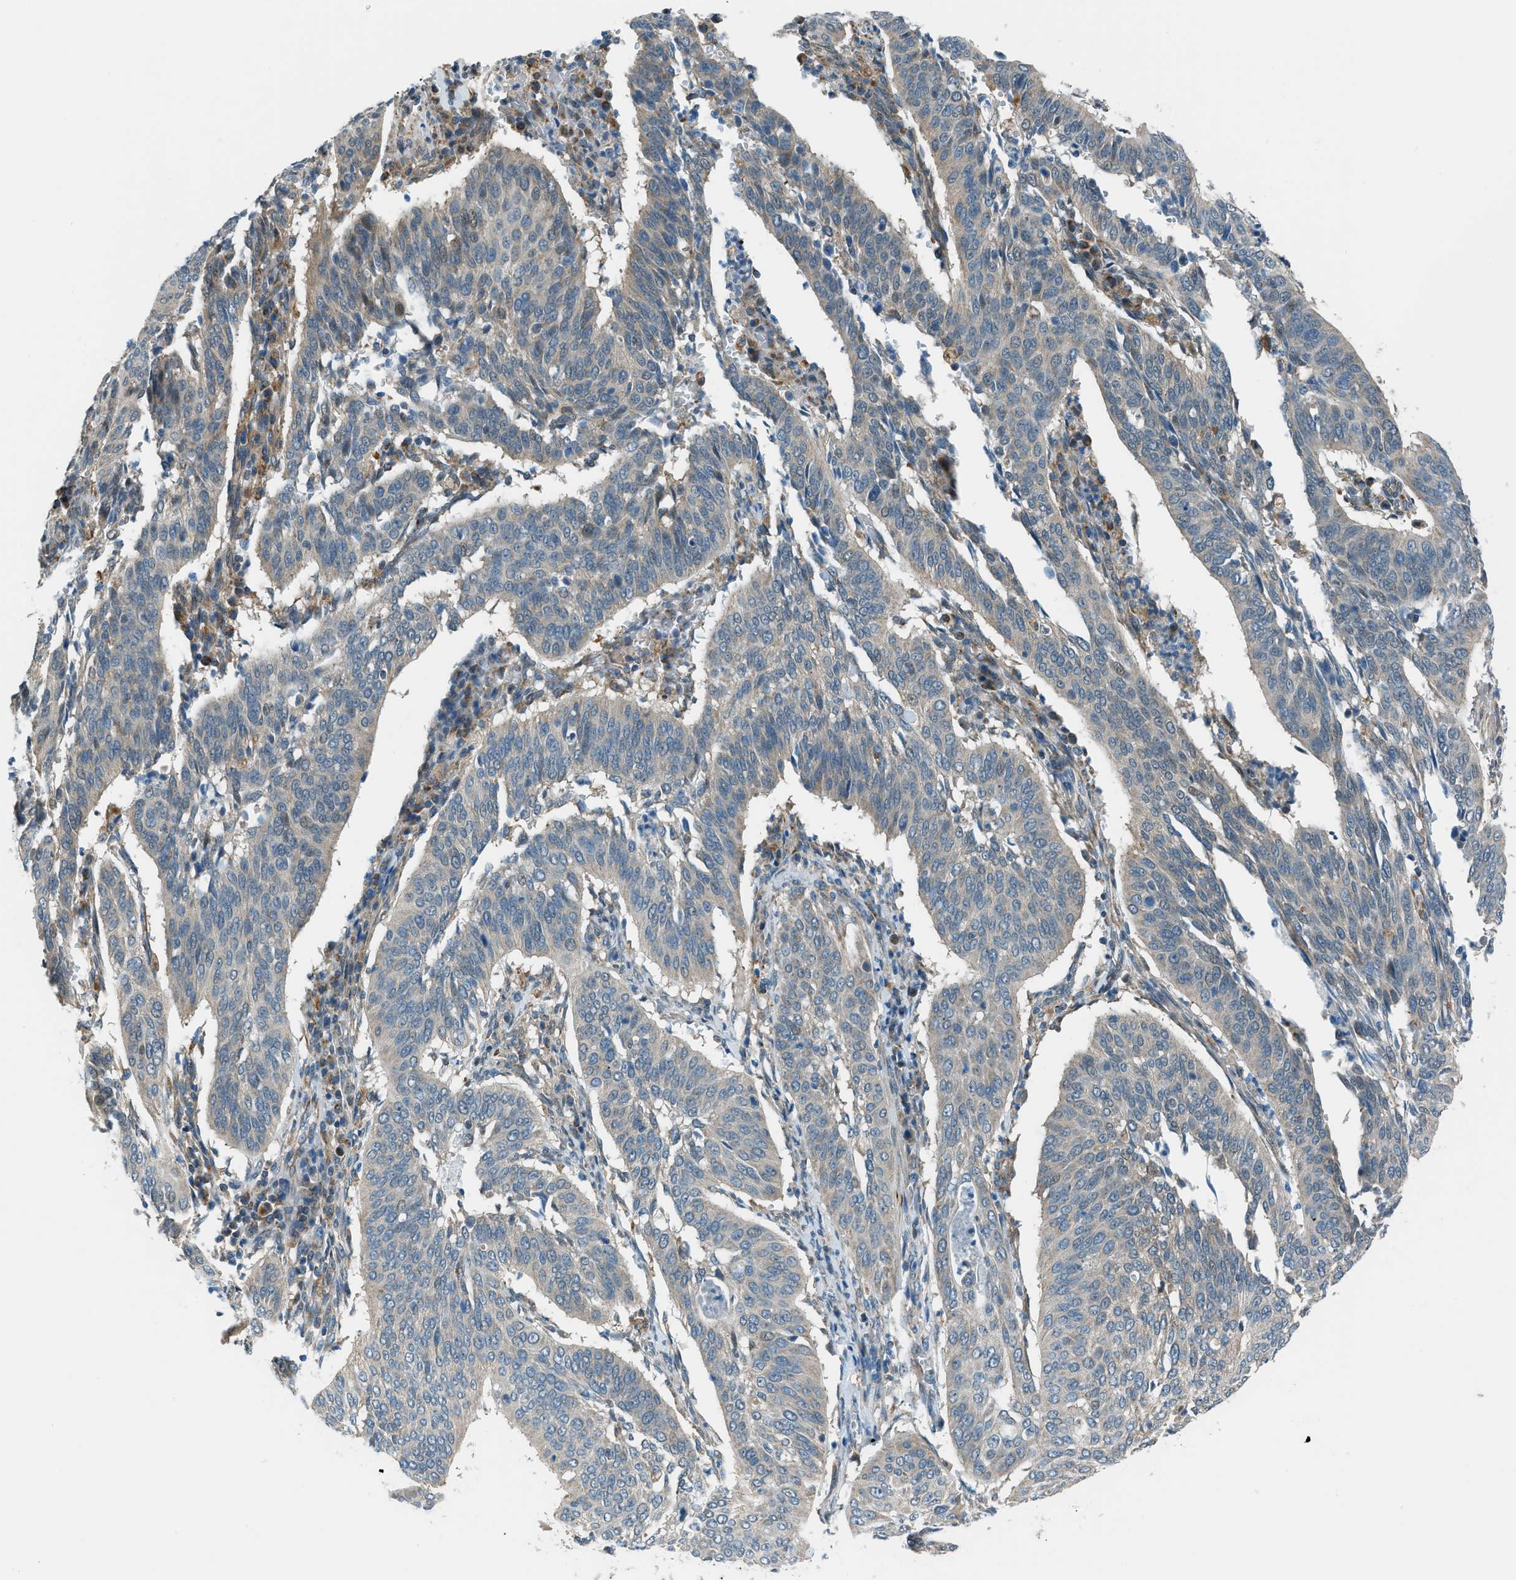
{"staining": {"intensity": "weak", "quantity": ">75%", "location": "cytoplasmic/membranous"}, "tissue": "cervical cancer", "cell_type": "Tumor cells", "image_type": "cancer", "snomed": [{"axis": "morphology", "description": "Normal tissue, NOS"}, {"axis": "morphology", "description": "Squamous cell carcinoma, NOS"}, {"axis": "topography", "description": "Cervix"}], "caption": "Immunohistochemistry (IHC) of human cervical cancer exhibits low levels of weak cytoplasmic/membranous staining in about >75% of tumor cells. (DAB (3,3'-diaminobenzidine) IHC, brown staining for protein, blue staining for nuclei).", "gene": "PIGG", "patient": {"sex": "female", "age": 39}}